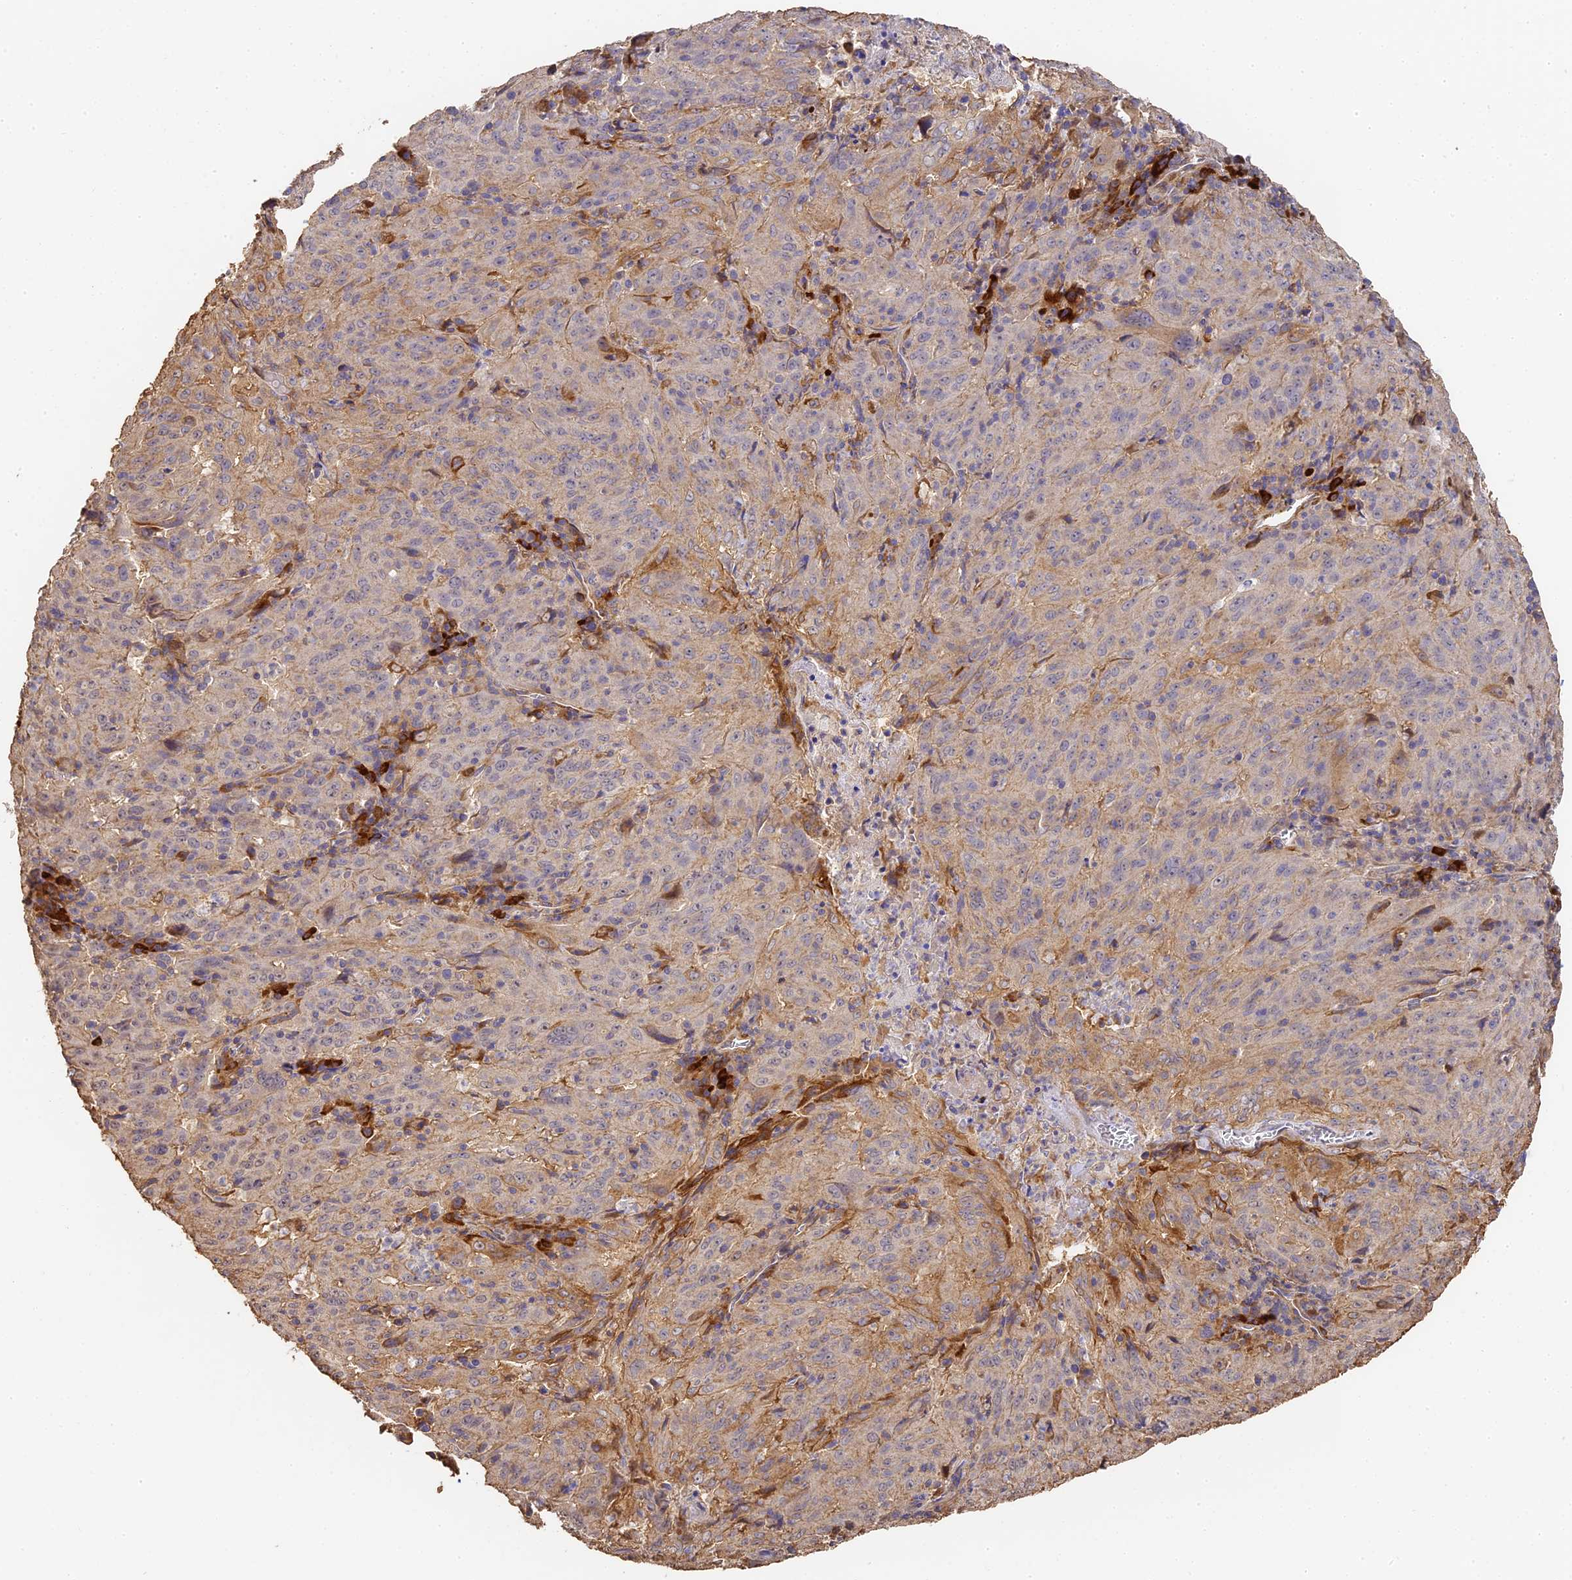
{"staining": {"intensity": "negative", "quantity": "none", "location": "none"}, "tissue": "pancreatic cancer", "cell_type": "Tumor cells", "image_type": "cancer", "snomed": [{"axis": "morphology", "description": "Adenocarcinoma, NOS"}, {"axis": "topography", "description": "Pancreas"}], "caption": "Tumor cells show no significant protein positivity in pancreatic cancer (adenocarcinoma).", "gene": "SLC11A1", "patient": {"sex": "male", "age": 63}}